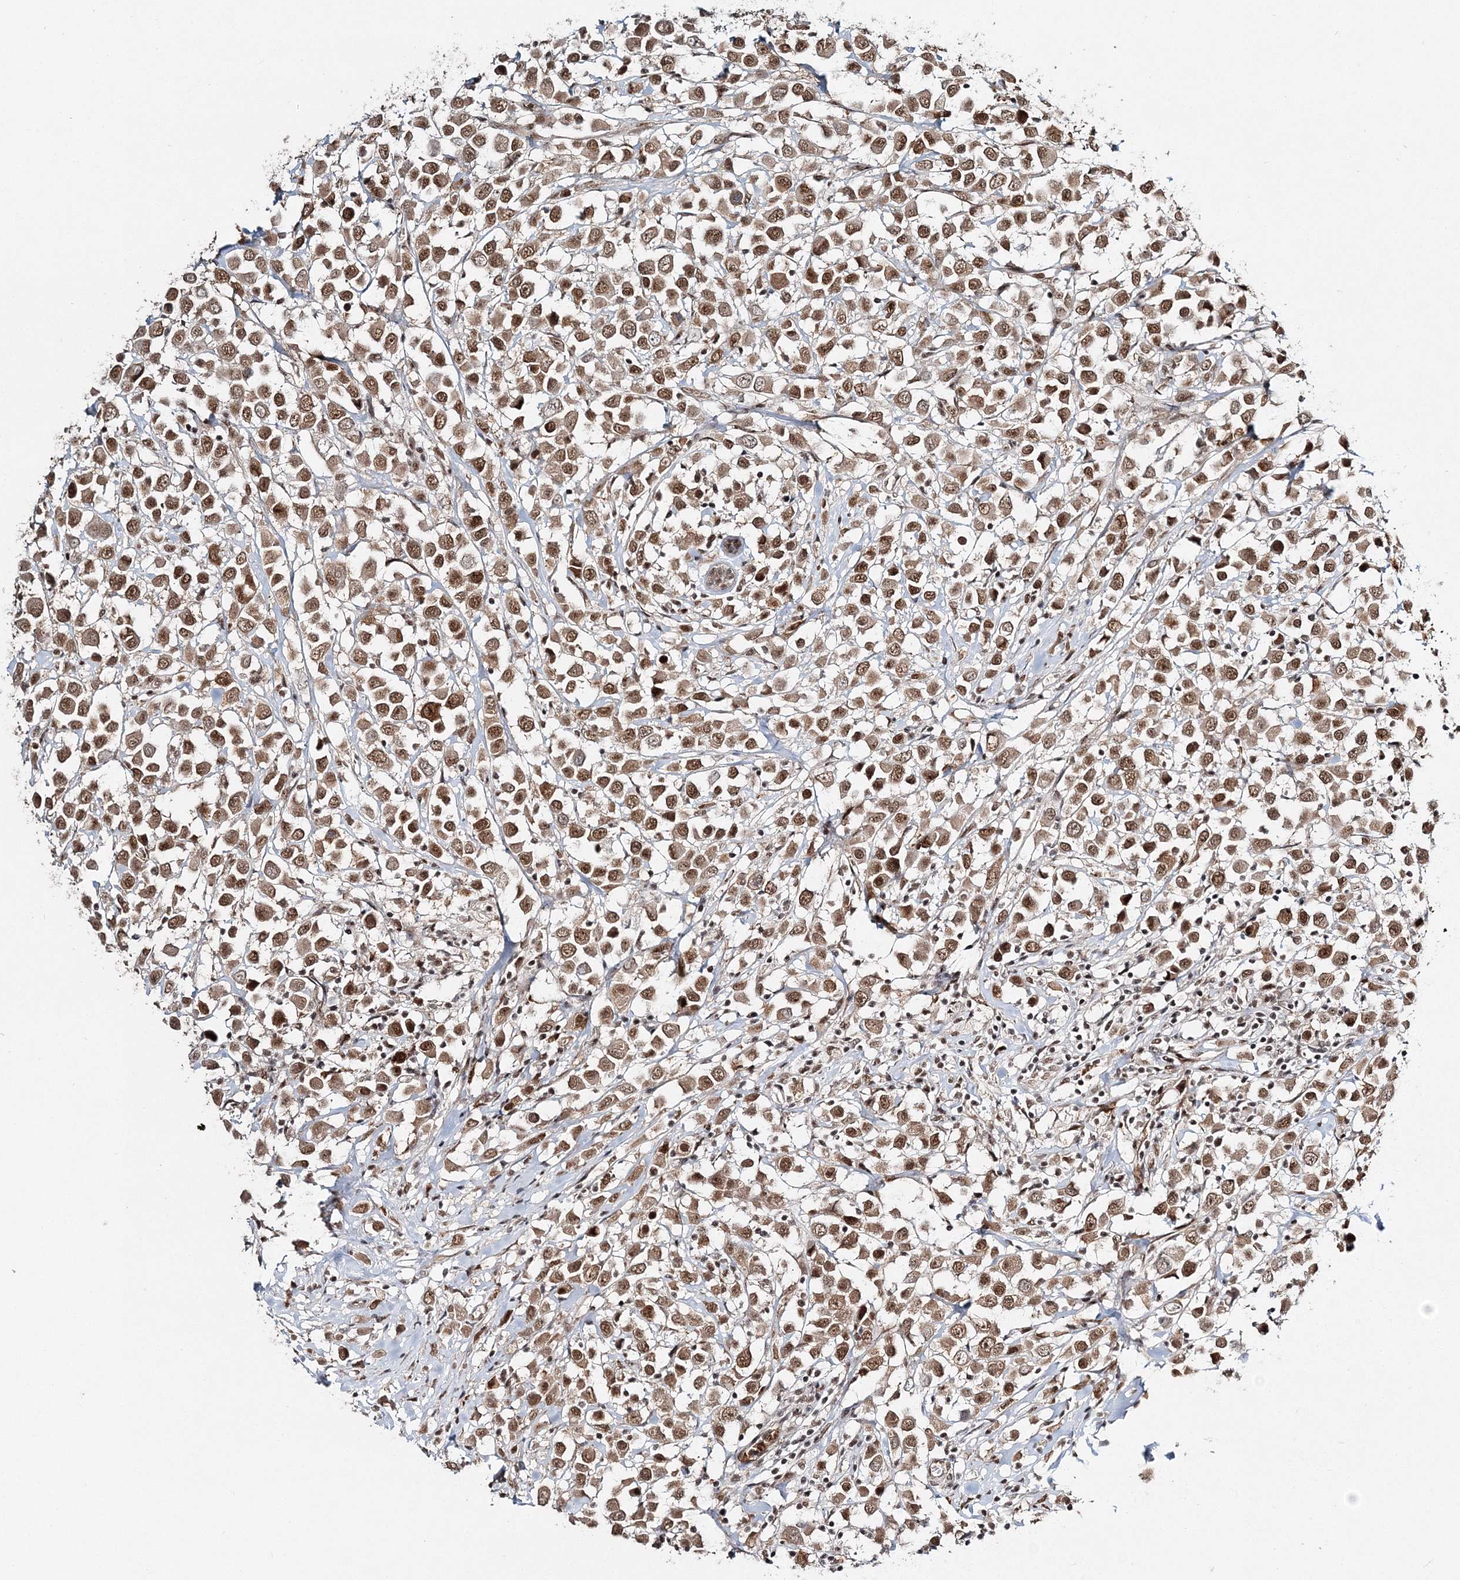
{"staining": {"intensity": "moderate", "quantity": ">75%", "location": "nuclear"}, "tissue": "breast cancer", "cell_type": "Tumor cells", "image_type": "cancer", "snomed": [{"axis": "morphology", "description": "Duct carcinoma"}, {"axis": "topography", "description": "Breast"}], "caption": "Breast cancer (invasive ductal carcinoma) stained for a protein exhibits moderate nuclear positivity in tumor cells.", "gene": "QRICH1", "patient": {"sex": "female", "age": 61}}